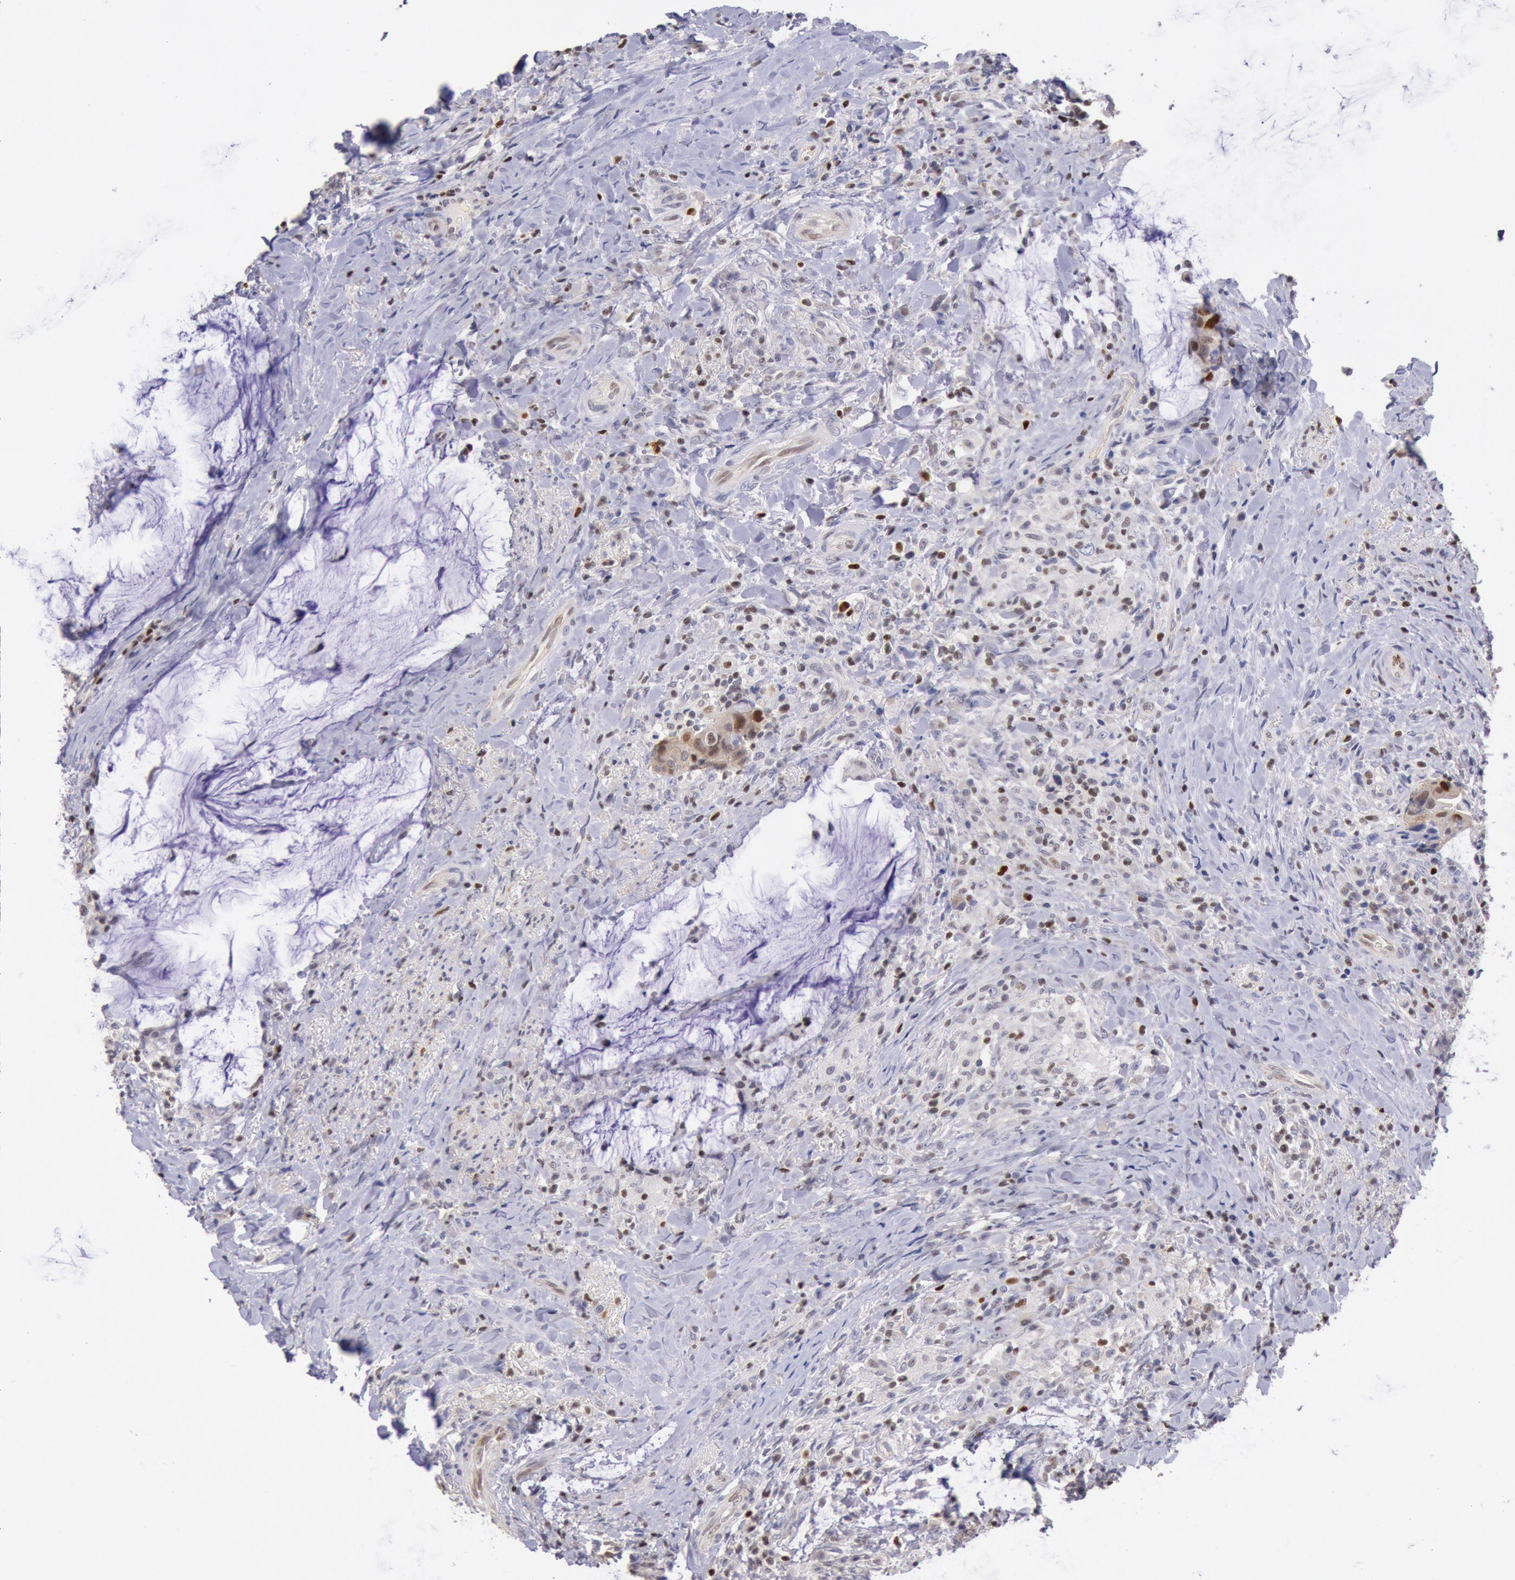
{"staining": {"intensity": "moderate", "quantity": "25%-75%", "location": "cytoplasmic/membranous,nuclear"}, "tissue": "colorectal cancer", "cell_type": "Tumor cells", "image_type": "cancer", "snomed": [{"axis": "morphology", "description": "Adenocarcinoma, NOS"}, {"axis": "topography", "description": "Rectum"}], "caption": "Tumor cells show moderate cytoplasmic/membranous and nuclear expression in about 25%-75% of cells in colorectal cancer.", "gene": "RPS6KA5", "patient": {"sex": "female", "age": 71}}